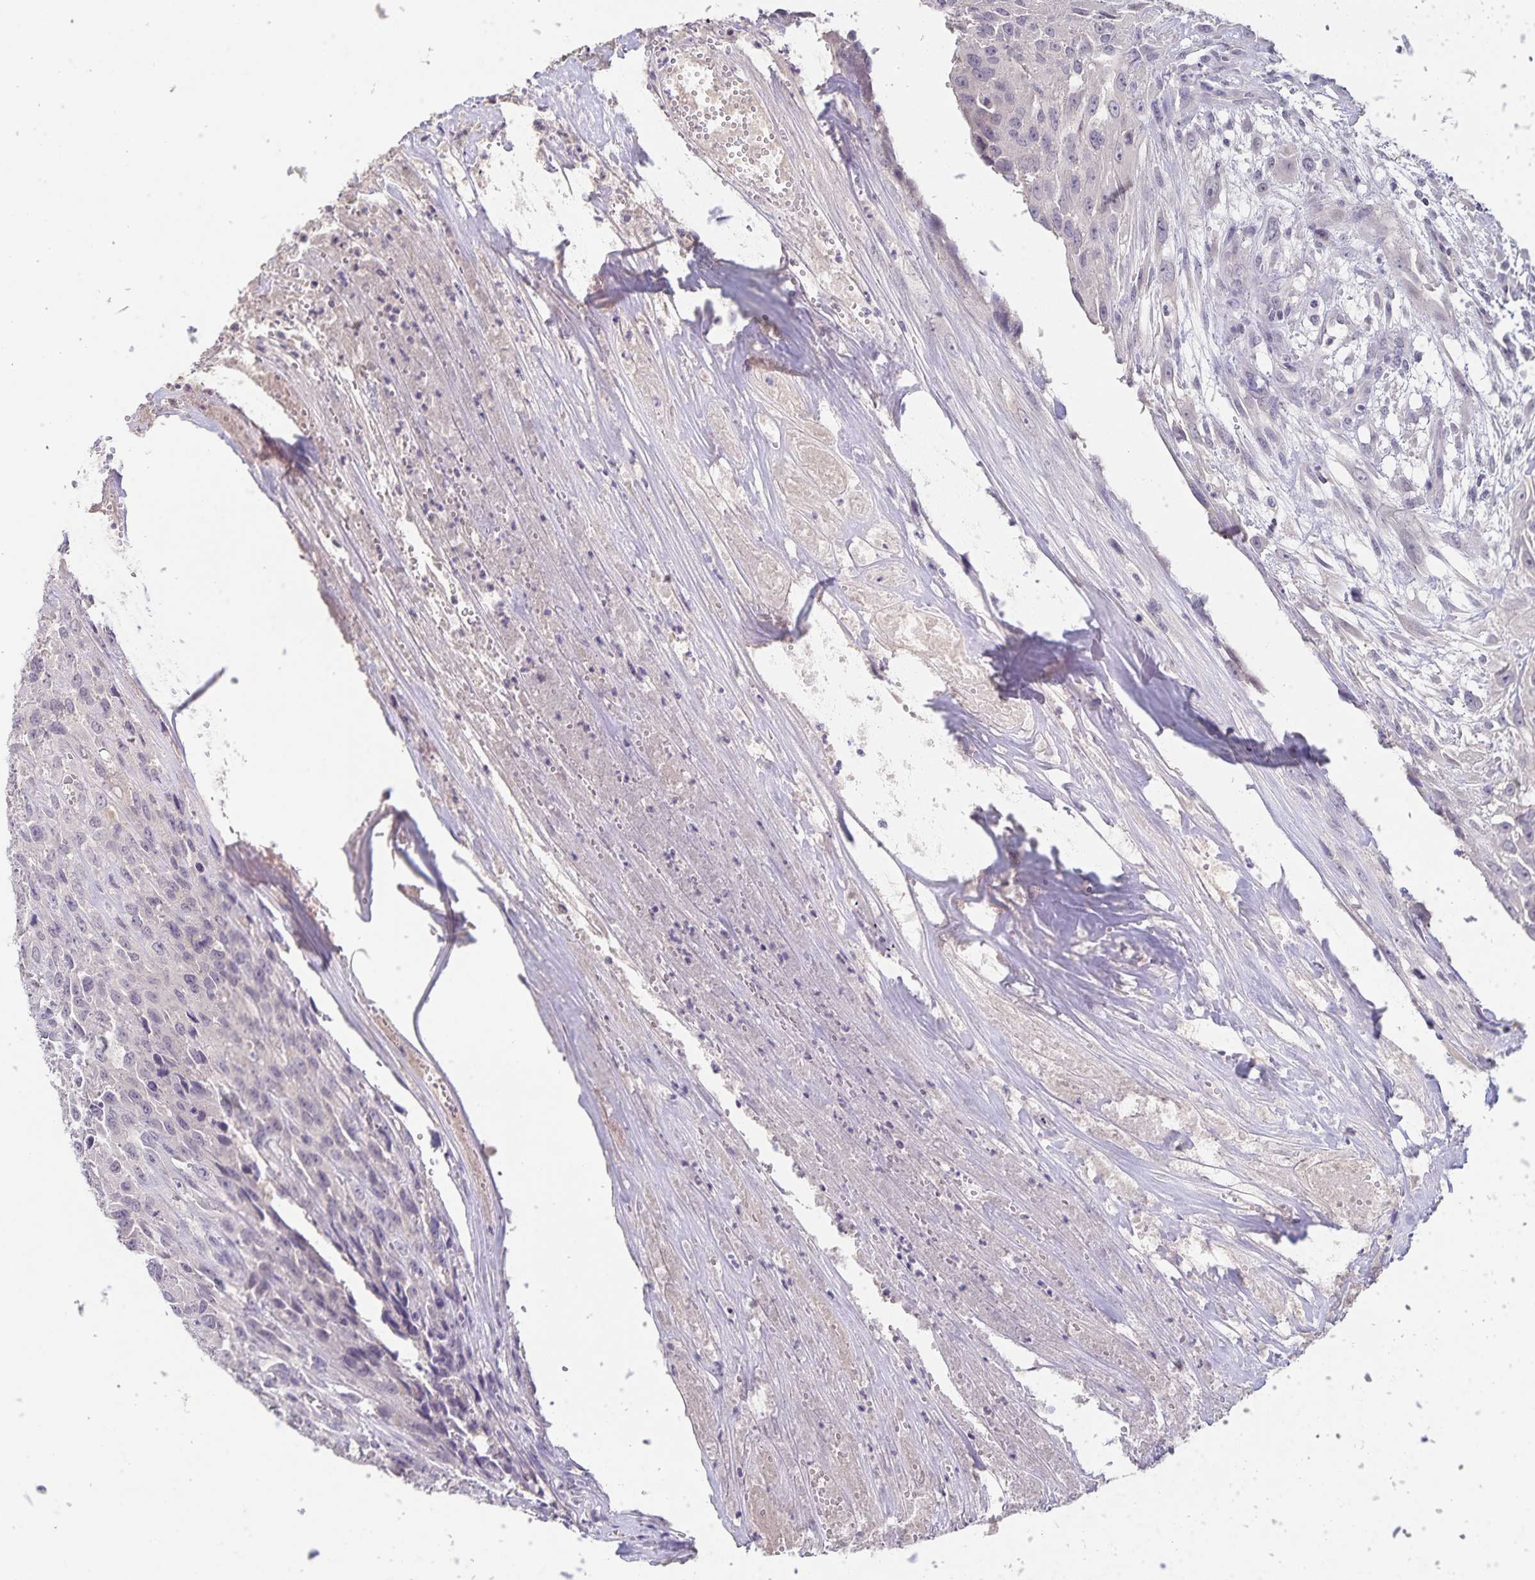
{"staining": {"intensity": "negative", "quantity": "none", "location": "none"}, "tissue": "urothelial cancer", "cell_type": "Tumor cells", "image_type": "cancer", "snomed": [{"axis": "morphology", "description": "Urothelial carcinoma, High grade"}, {"axis": "topography", "description": "Urinary bladder"}], "caption": "This is an immunohistochemistry (IHC) image of human urothelial cancer. There is no expression in tumor cells.", "gene": "INSL5", "patient": {"sex": "male", "age": 67}}